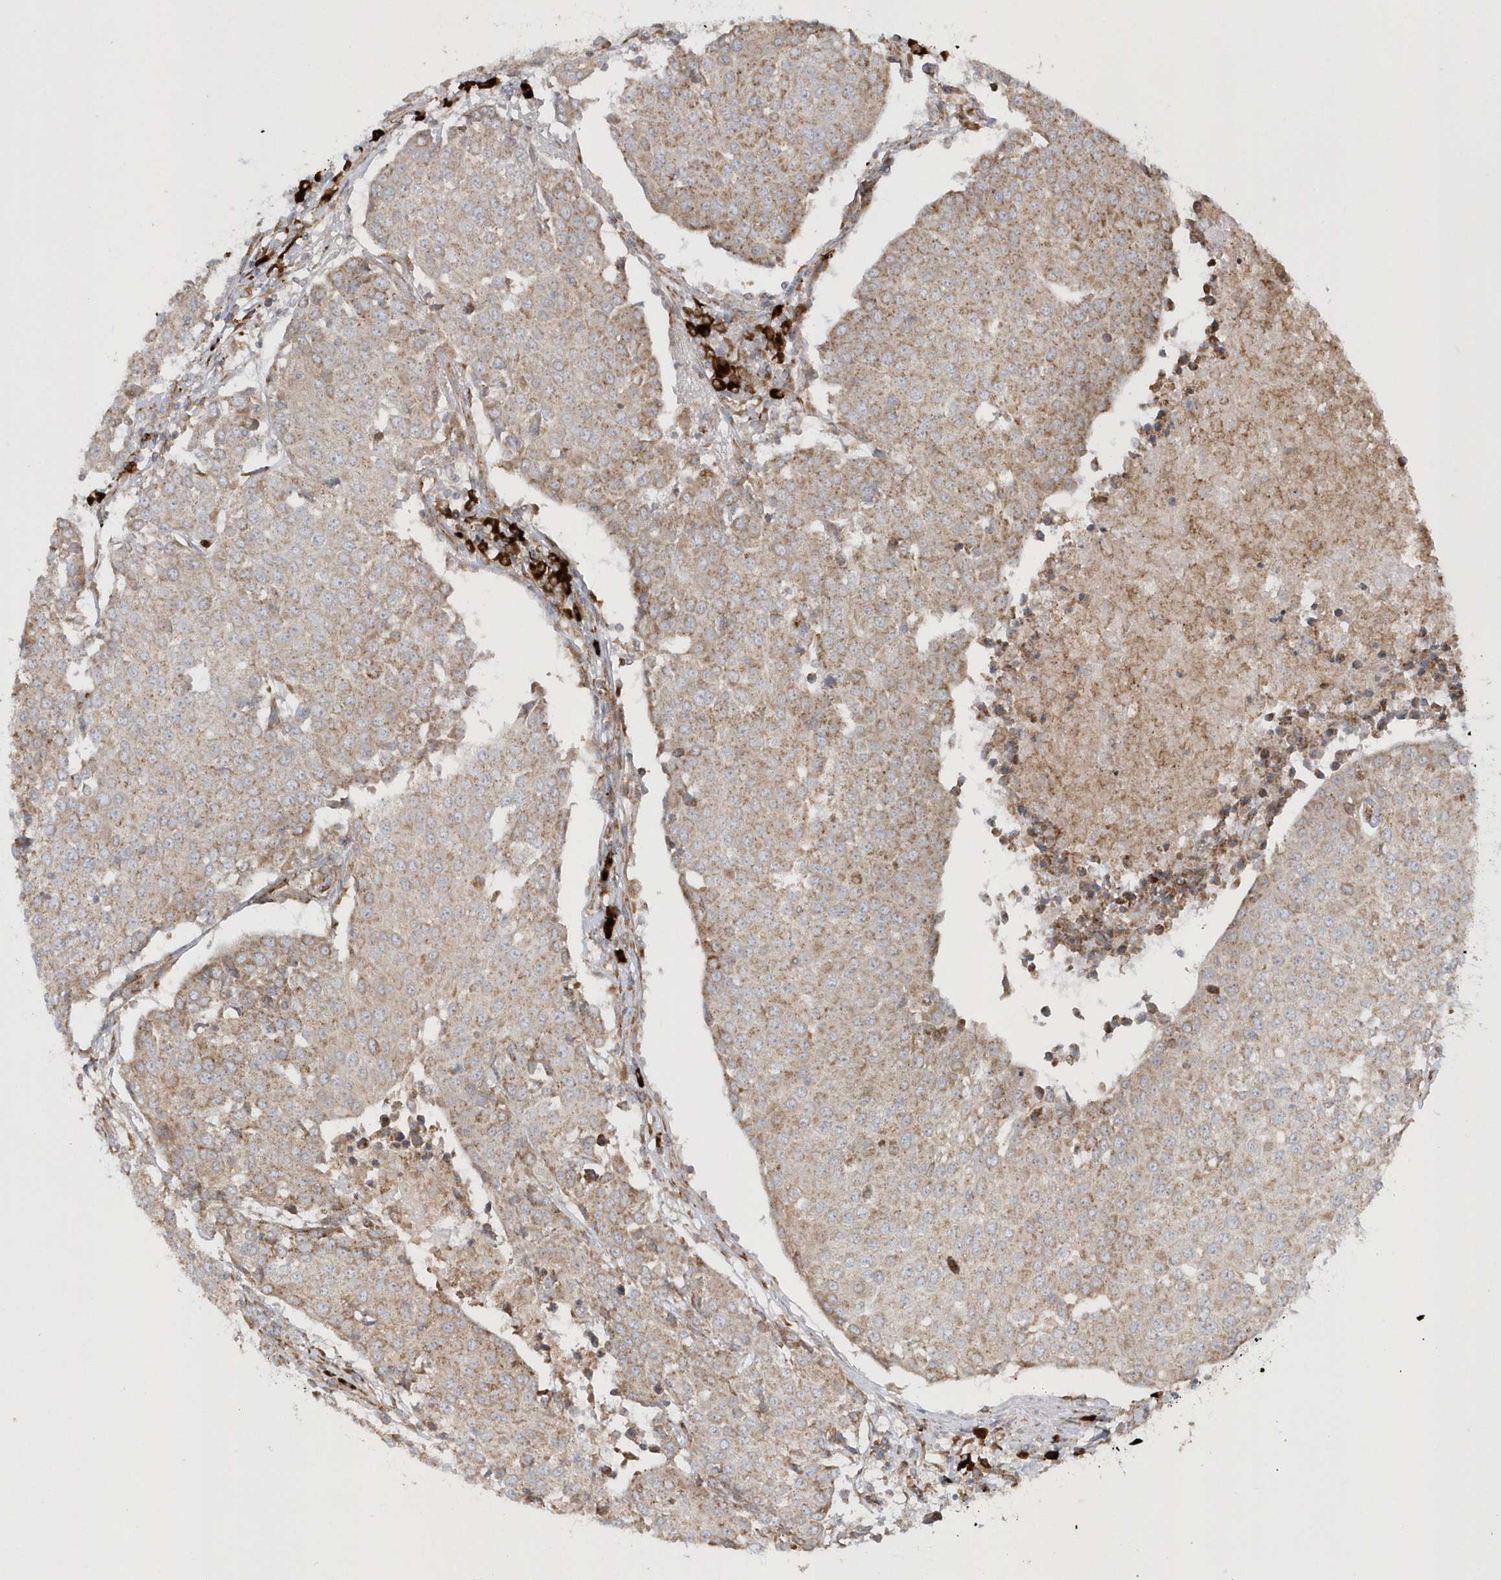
{"staining": {"intensity": "weak", "quantity": ">75%", "location": "cytoplasmic/membranous"}, "tissue": "urothelial cancer", "cell_type": "Tumor cells", "image_type": "cancer", "snomed": [{"axis": "morphology", "description": "Urothelial carcinoma, High grade"}, {"axis": "topography", "description": "Urinary bladder"}], "caption": "High-grade urothelial carcinoma stained with a brown dye shows weak cytoplasmic/membranous positive staining in approximately >75% of tumor cells.", "gene": "SH3BP2", "patient": {"sex": "female", "age": 85}}